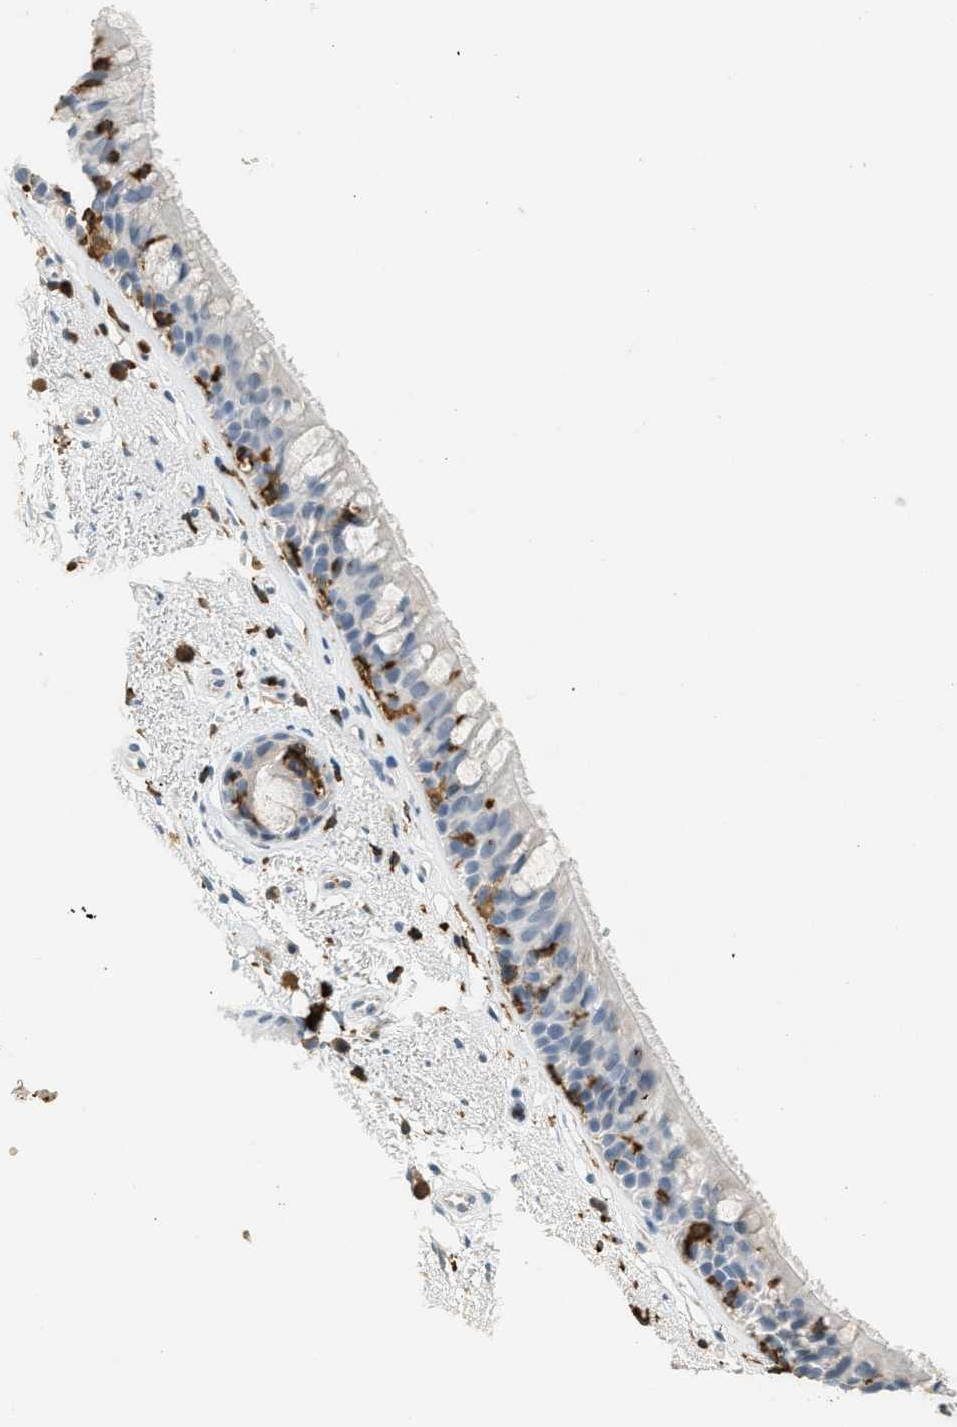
{"staining": {"intensity": "negative", "quantity": "none", "location": "none"}, "tissue": "bronchus", "cell_type": "Respiratory epithelial cells", "image_type": "normal", "snomed": [{"axis": "morphology", "description": "Normal tissue, NOS"}, {"axis": "topography", "description": "Bronchus"}], "caption": "Respiratory epithelial cells are negative for brown protein staining in unremarkable bronchus. The staining was performed using DAB to visualize the protein expression in brown, while the nuclei were stained in blue with hematoxylin (Magnification: 20x).", "gene": "LSP1", "patient": {"sex": "female", "age": 54}}